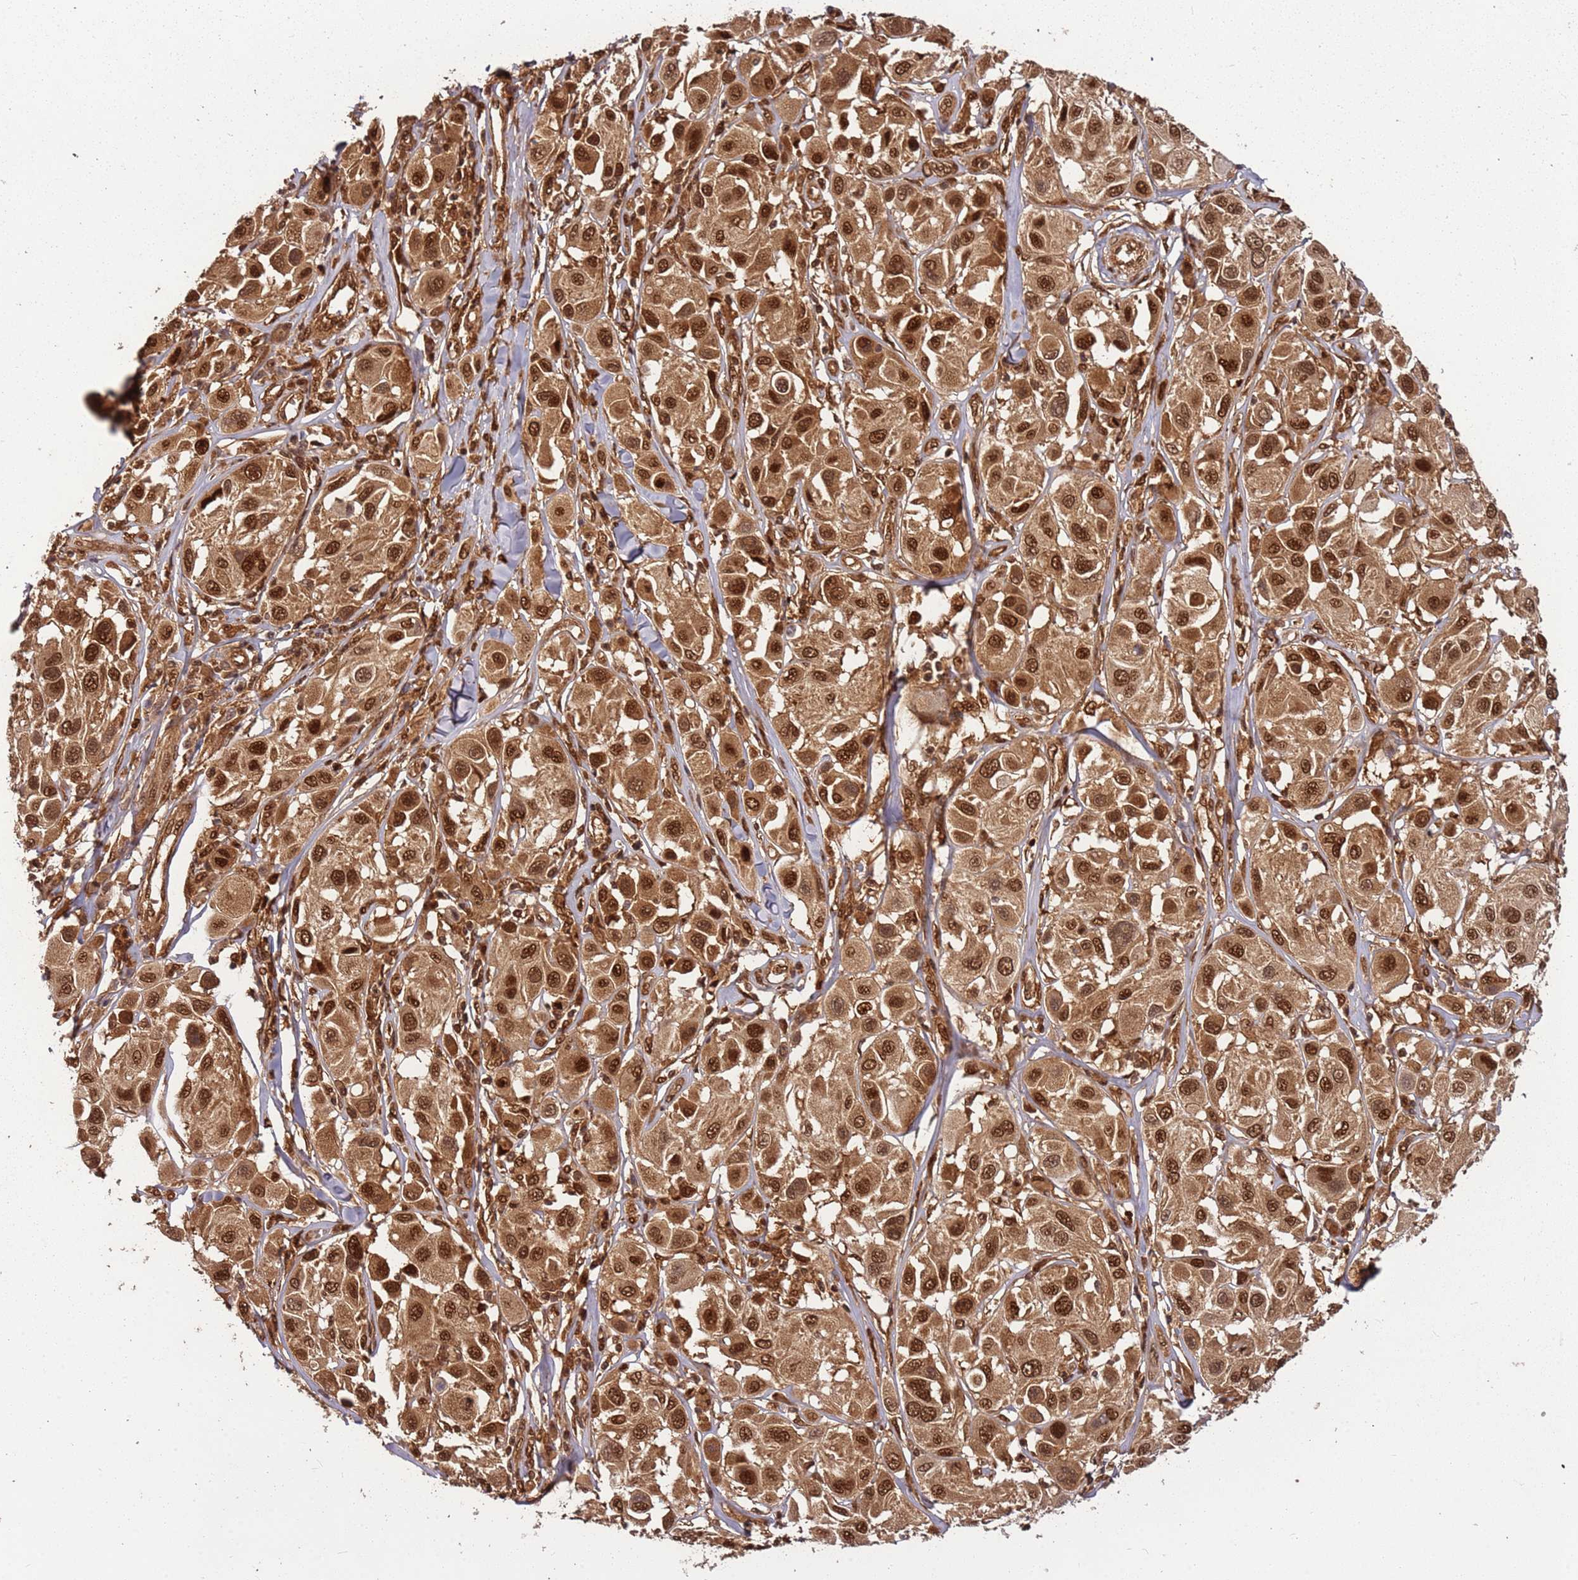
{"staining": {"intensity": "strong", "quantity": ">75%", "location": "cytoplasmic/membranous,nuclear"}, "tissue": "melanoma", "cell_type": "Tumor cells", "image_type": "cancer", "snomed": [{"axis": "morphology", "description": "Malignant melanoma, Metastatic site"}, {"axis": "topography", "description": "Skin"}], "caption": "The image exhibits staining of melanoma, revealing strong cytoplasmic/membranous and nuclear protein expression (brown color) within tumor cells.", "gene": "PGLS", "patient": {"sex": "male", "age": 41}}